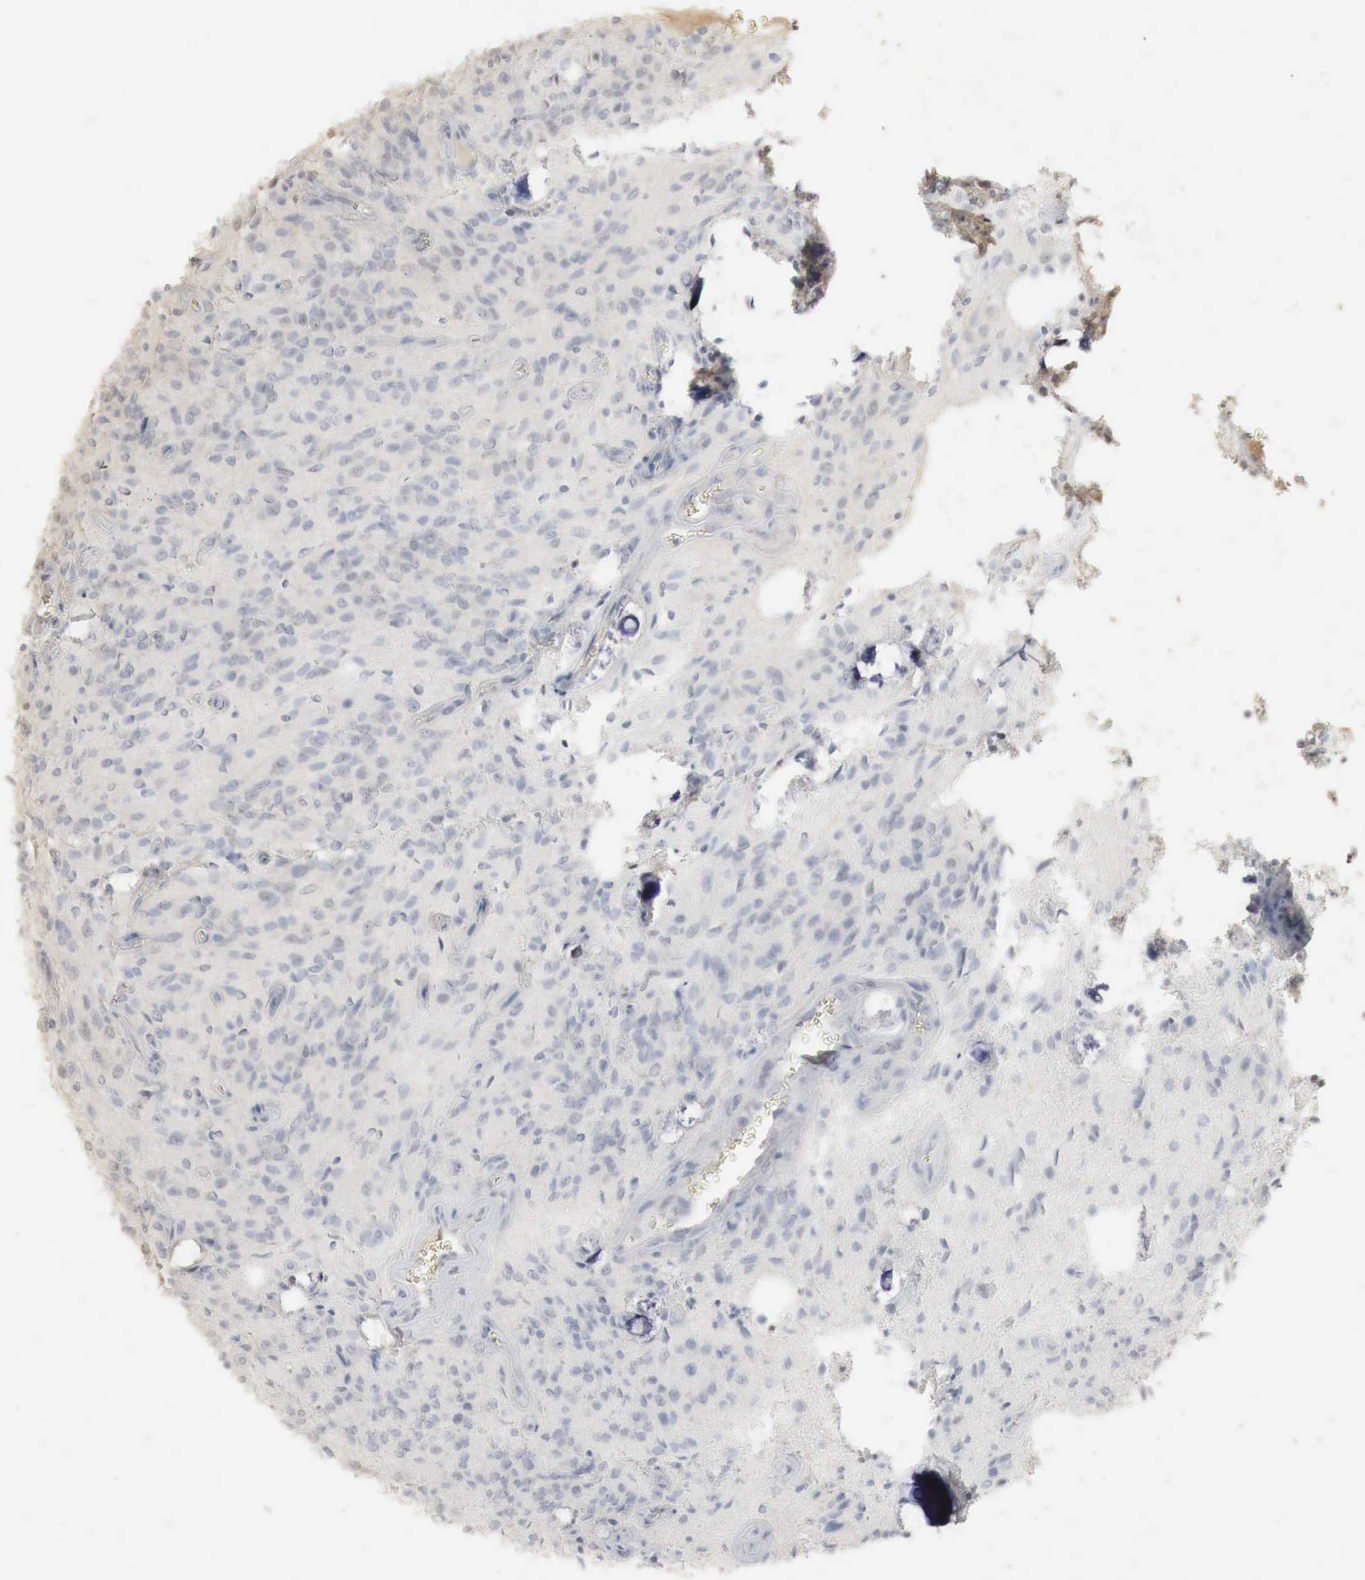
{"staining": {"intensity": "negative", "quantity": "none", "location": "none"}, "tissue": "glioma", "cell_type": "Tumor cells", "image_type": "cancer", "snomed": [{"axis": "morphology", "description": "Glioma, malignant, Low grade"}, {"axis": "topography", "description": "Brain"}], "caption": "Tumor cells show no significant positivity in glioma. (DAB (3,3'-diaminobenzidine) immunohistochemistry visualized using brightfield microscopy, high magnification).", "gene": "ERBB4", "patient": {"sex": "female", "age": 15}}